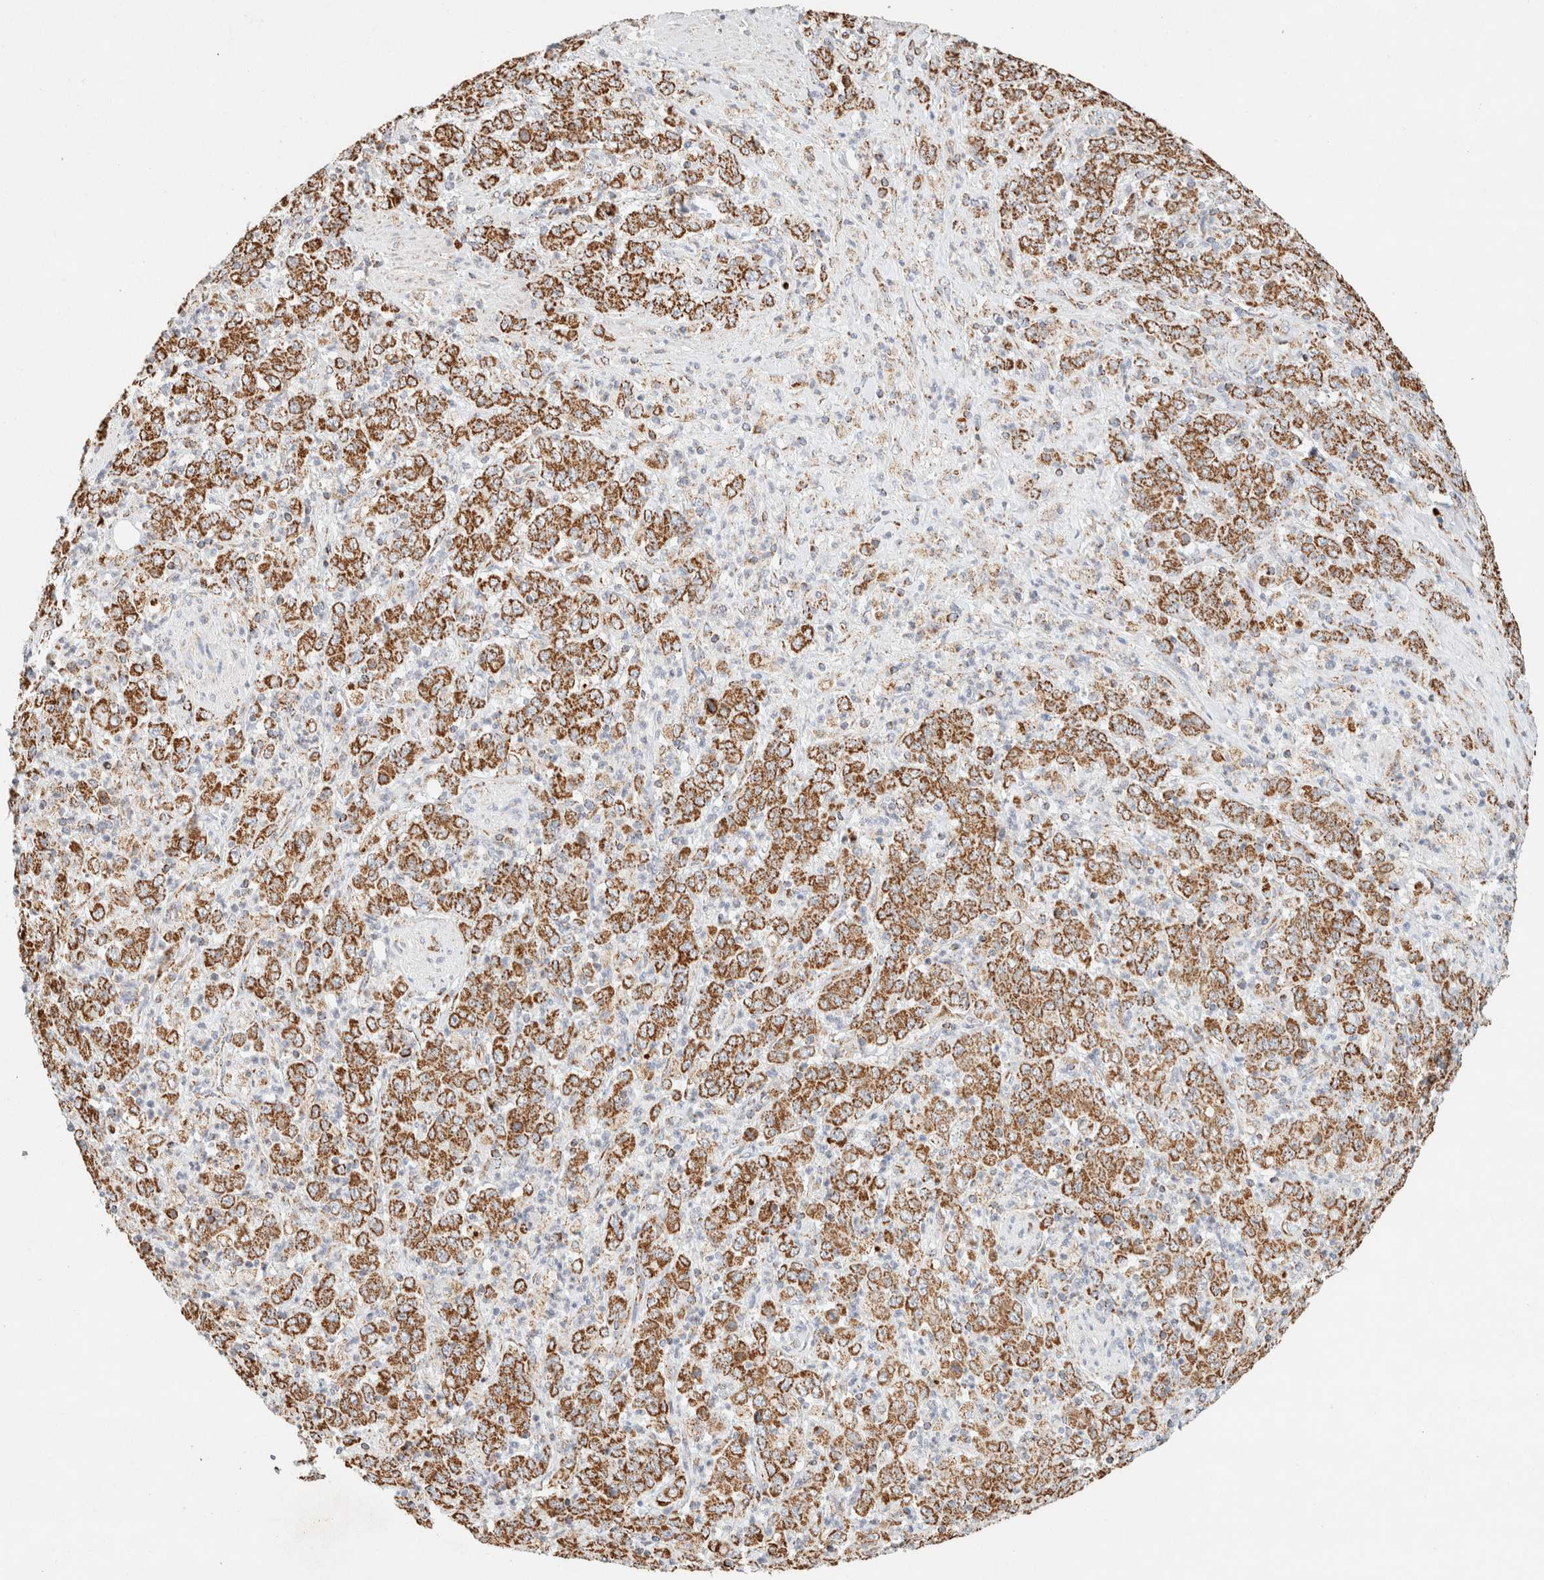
{"staining": {"intensity": "moderate", "quantity": ">75%", "location": "cytoplasmic/membranous"}, "tissue": "stomach cancer", "cell_type": "Tumor cells", "image_type": "cancer", "snomed": [{"axis": "morphology", "description": "Adenocarcinoma, NOS"}, {"axis": "topography", "description": "Stomach, lower"}], "caption": "IHC (DAB (3,3'-diaminobenzidine)) staining of adenocarcinoma (stomach) shows moderate cytoplasmic/membranous protein staining in approximately >75% of tumor cells.", "gene": "PHB2", "patient": {"sex": "female", "age": 71}}